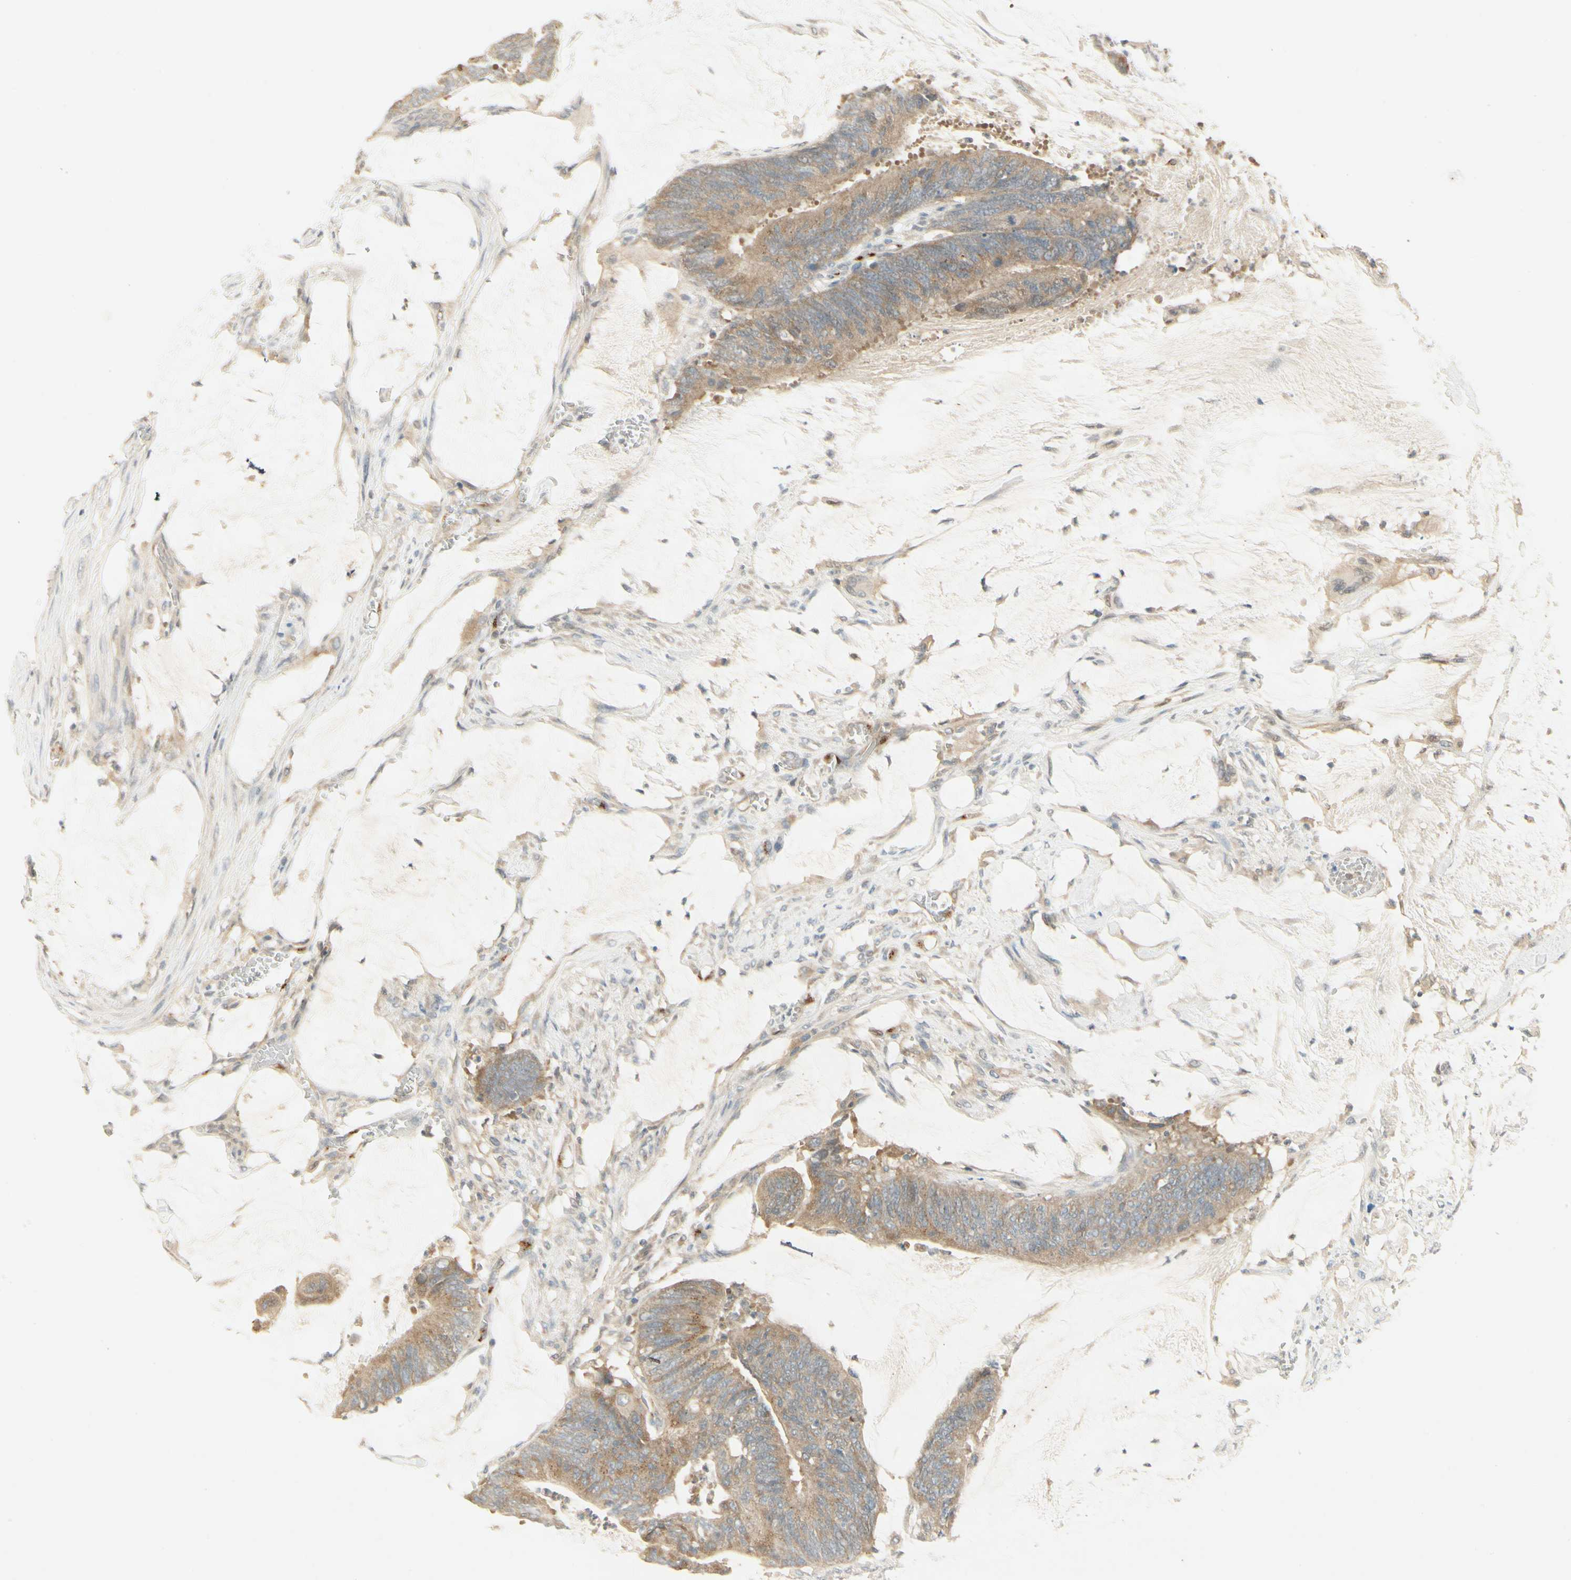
{"staining": {"intensity": "weak", "quantity": ">75%", "location": "cytoplasmic/membranous"}, "tissue": "colorectal cancer", "cell_type": "Tumor cells", "image_type": "cancer", "snomed": [{"axis": "morphology", "description": "Adenocarcinoma, NOS"}, {"axis": "topography", "description": "Rectum"}], "caption": "Human colorectal cancer (adenocarcinoma) stained with a protein marker displays weak staining in tumor cells.", "gene": "MANSC1", "patient": {"sex": "female", "age": 66}}